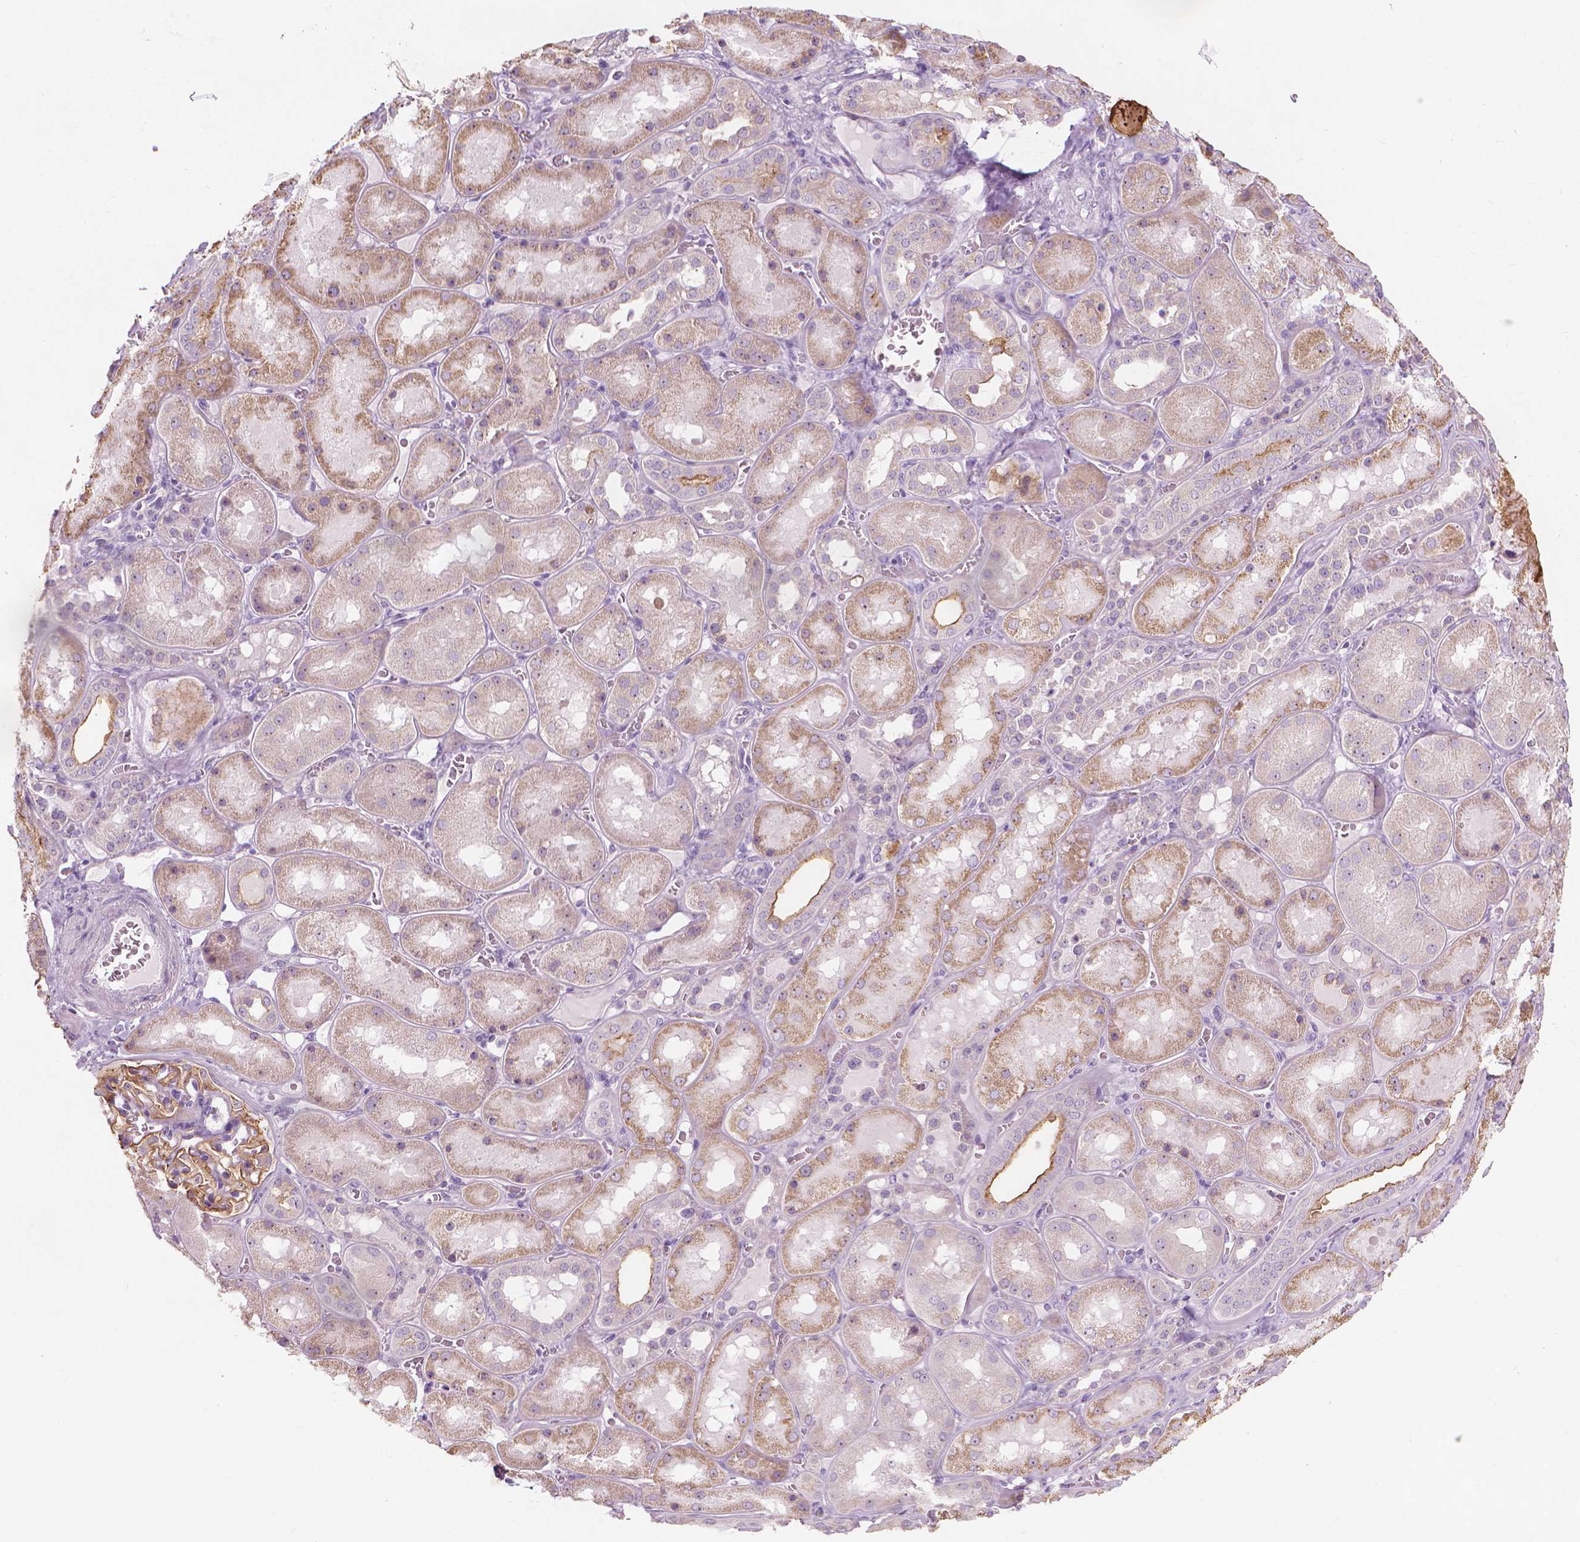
{"staining": {"intensity": "moderate", "quantity": "25%-75%", "location": "cytoplasmic/membranous"}, "tissue": "kidney", "cell_type": "Cells in glomeruli", "image_type": "normal", "snomed": [{"axis": "morphology", "description": "Normal tissue, NOS"}, {"axis": "topography", "description": "Kidney"}], "caption": "Immunohistochemistry (IHC) image of benign human kidney stained for a protein (brown), which displays medium levels of moderate cytoplasmic/membranous staining in approximately 25%-75% of cells in glomeruli.", "gene": "GPRC5A", "patient": {"sex": "male", "age": 73}}